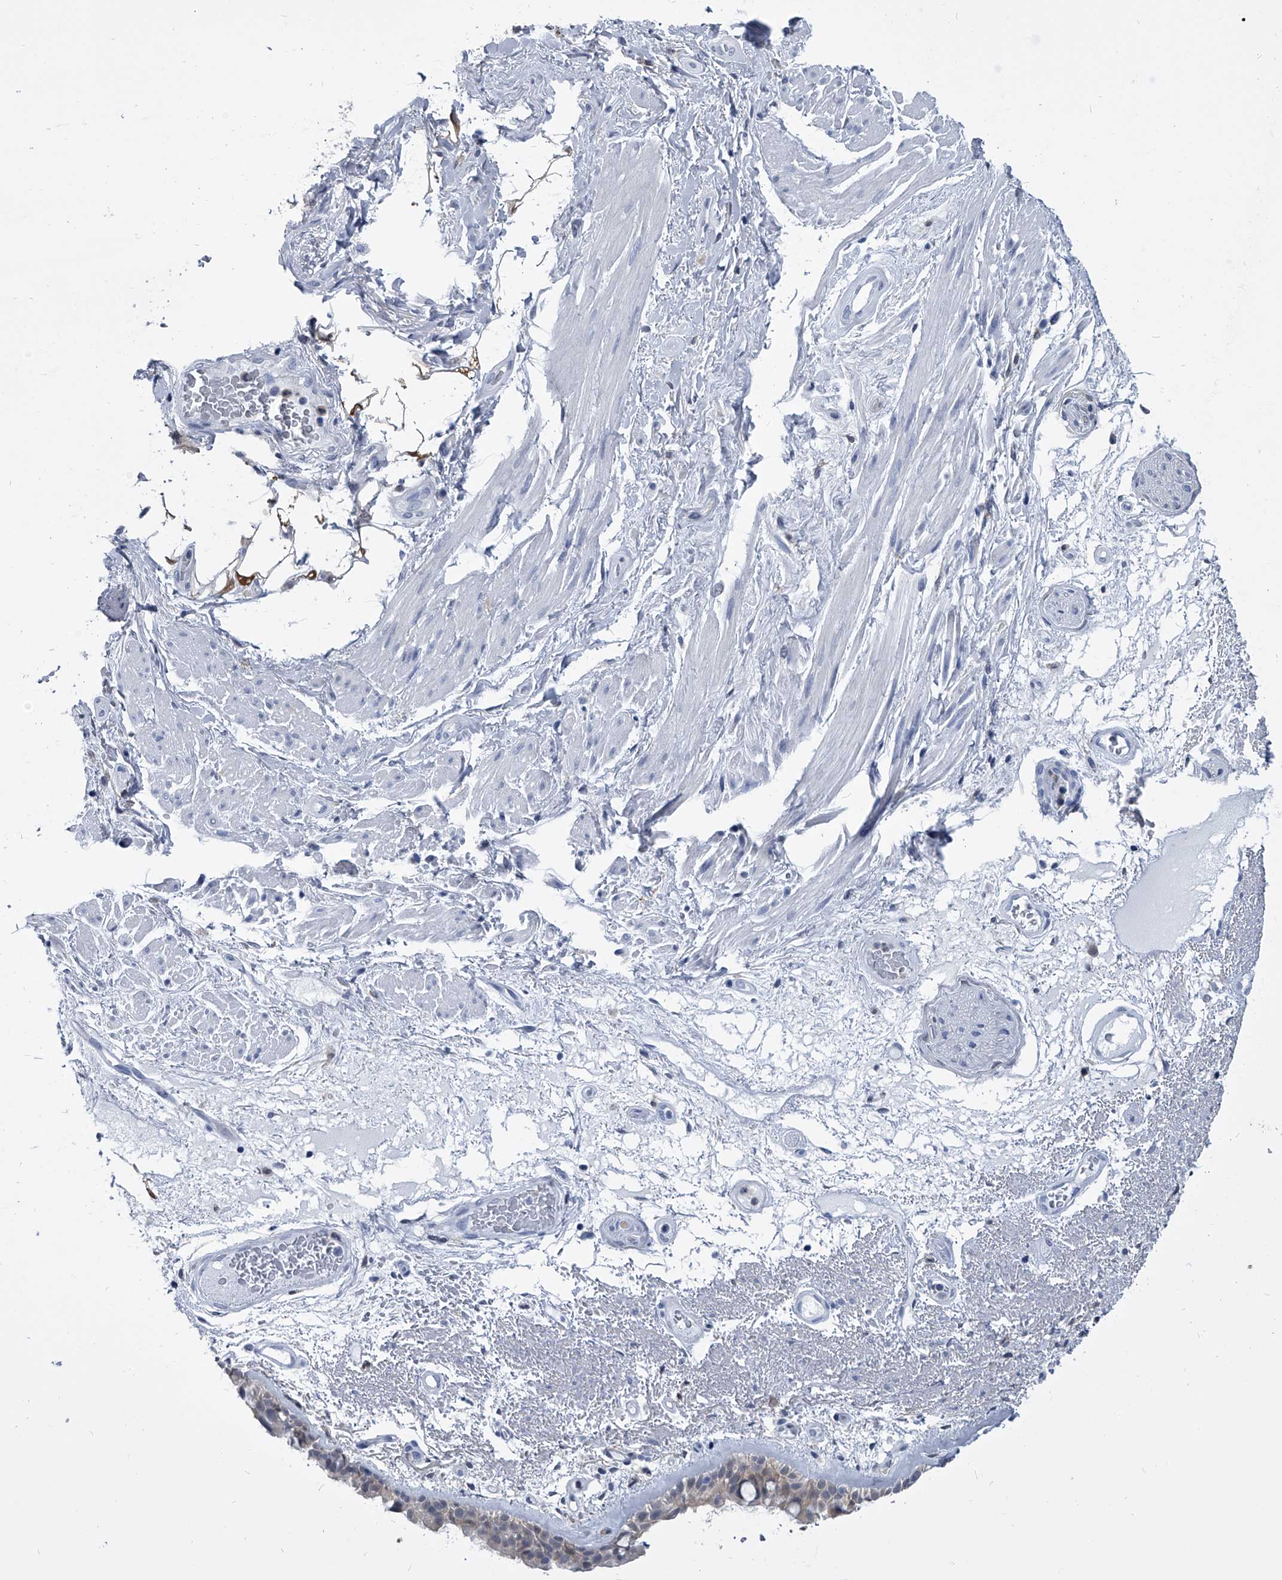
{"staining": {"intensity": "weak", "quantity": "<25%", "location": "cytoplasmic/membranous"}, "tissue": "bronchus", "cell_type": "Respiratory epithelial cells", "image_type": "normal", "snomed": [{"axis": "morphology", "description": "Normal tissue, NOS"}, {"axis": "morphology", "description": "Squamous cell carcinoma, NOS"}, {"axis": "topography", "description": "Lymph node"}, {"axis": "topography", "description": "Bronchus"}, {"axis": "topography", "description": "Lung"}], "caption": "This is an IHC micrograph of unremarkable human bronchus. There is no expression in respiratory epithelial cells.", "gene": "PDXK", "patient": {"sex": "male", "age": 66}}